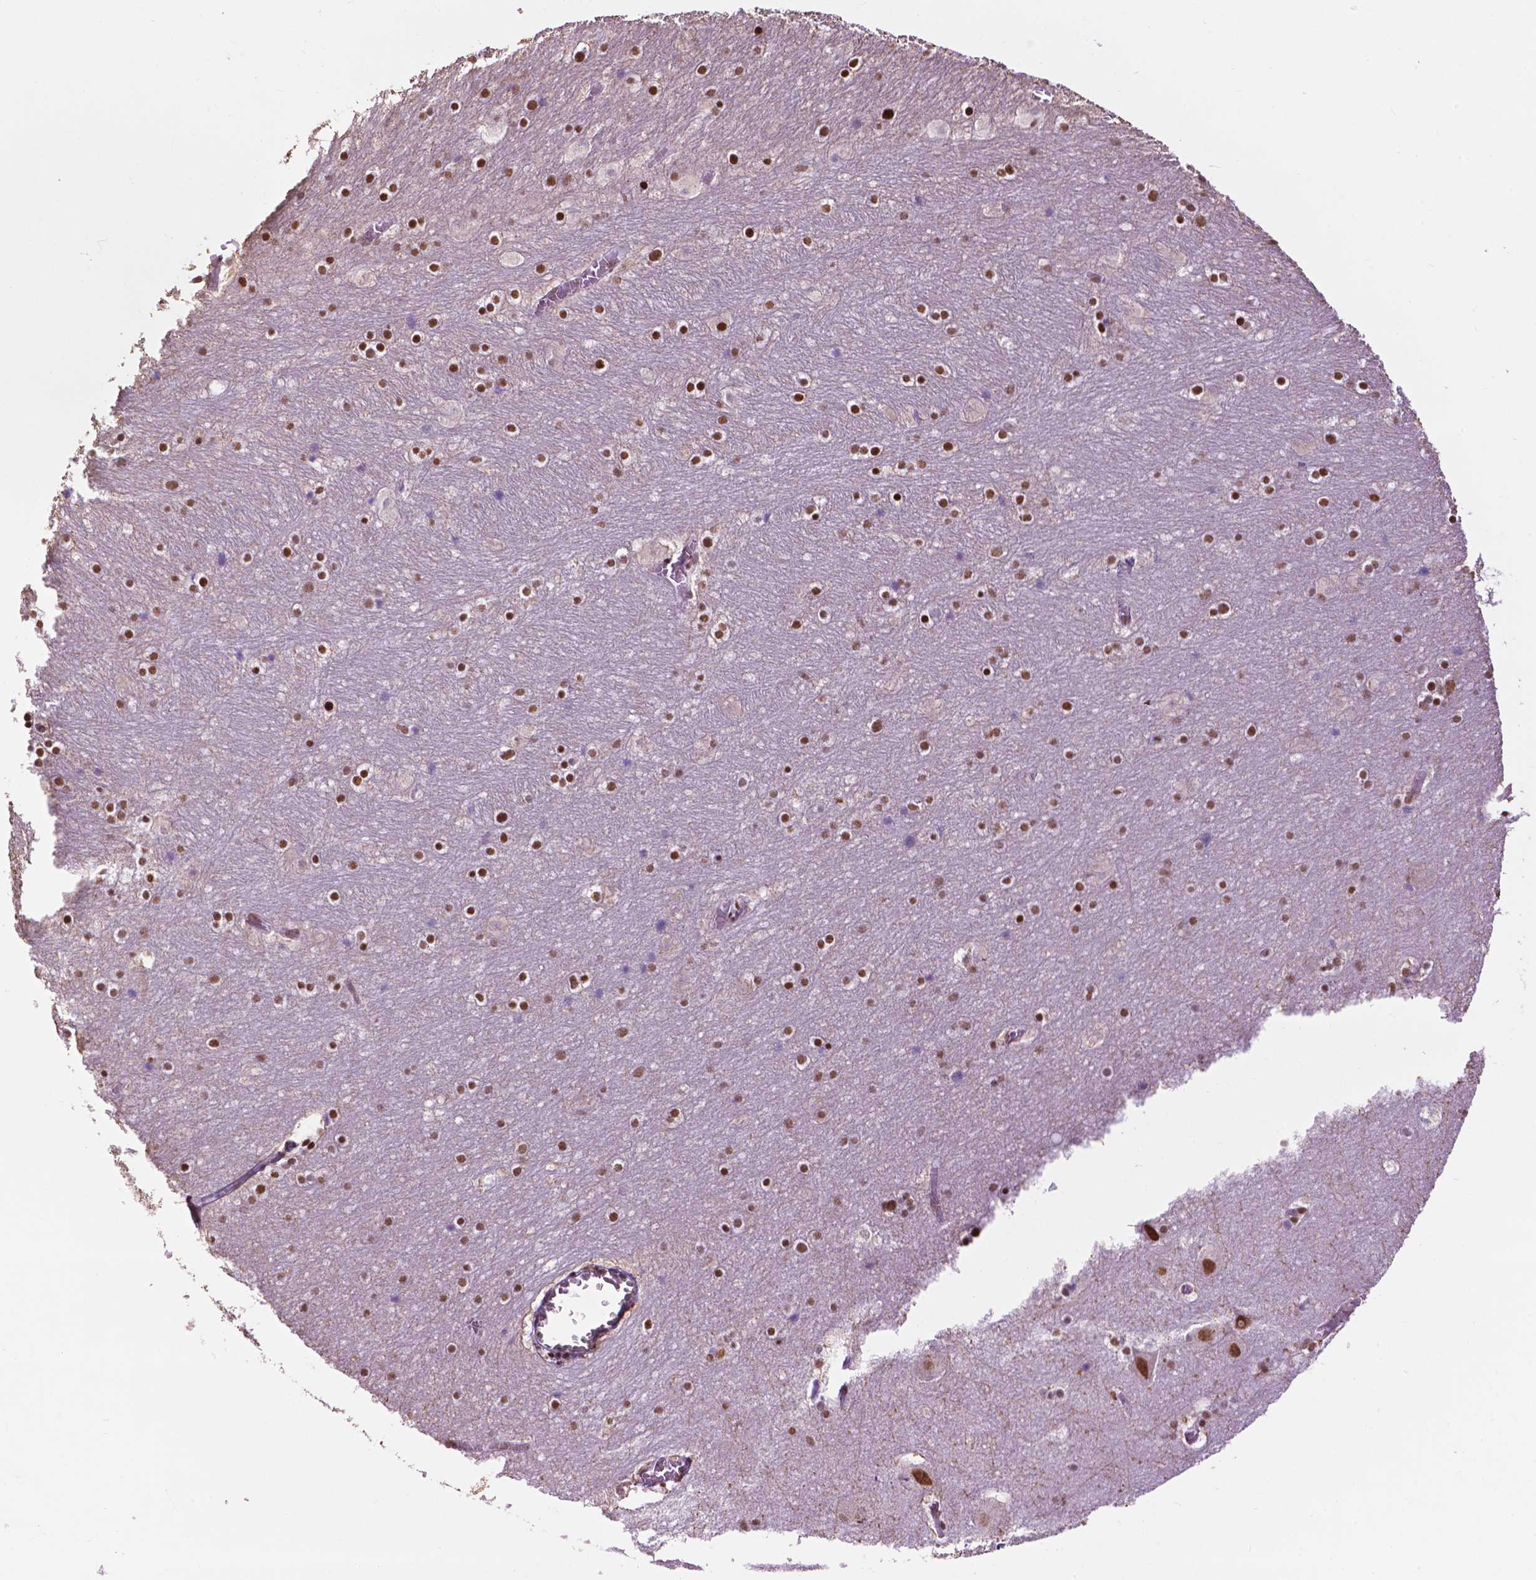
{"staining": {"intensity": "strong", "quantity": "25%-75%", "location": "nuclear"}, "tissue": "hippocampus", "cell_type": "Glial cells", "image_type": "normal", "snomed": [{"axis": "morphology", "description": "Normal tissue, NOS"}, {"axis": "topography", "description": "Hippocampus"}], "caption": "Approximately 25%-75% of glial cells in benign human hippocampus reveal strong nuclear protein staining as visualized by brown immunohistochemical staining.", "gene": "COL23A1", "patient": {"sex": "male", "age": 45}}